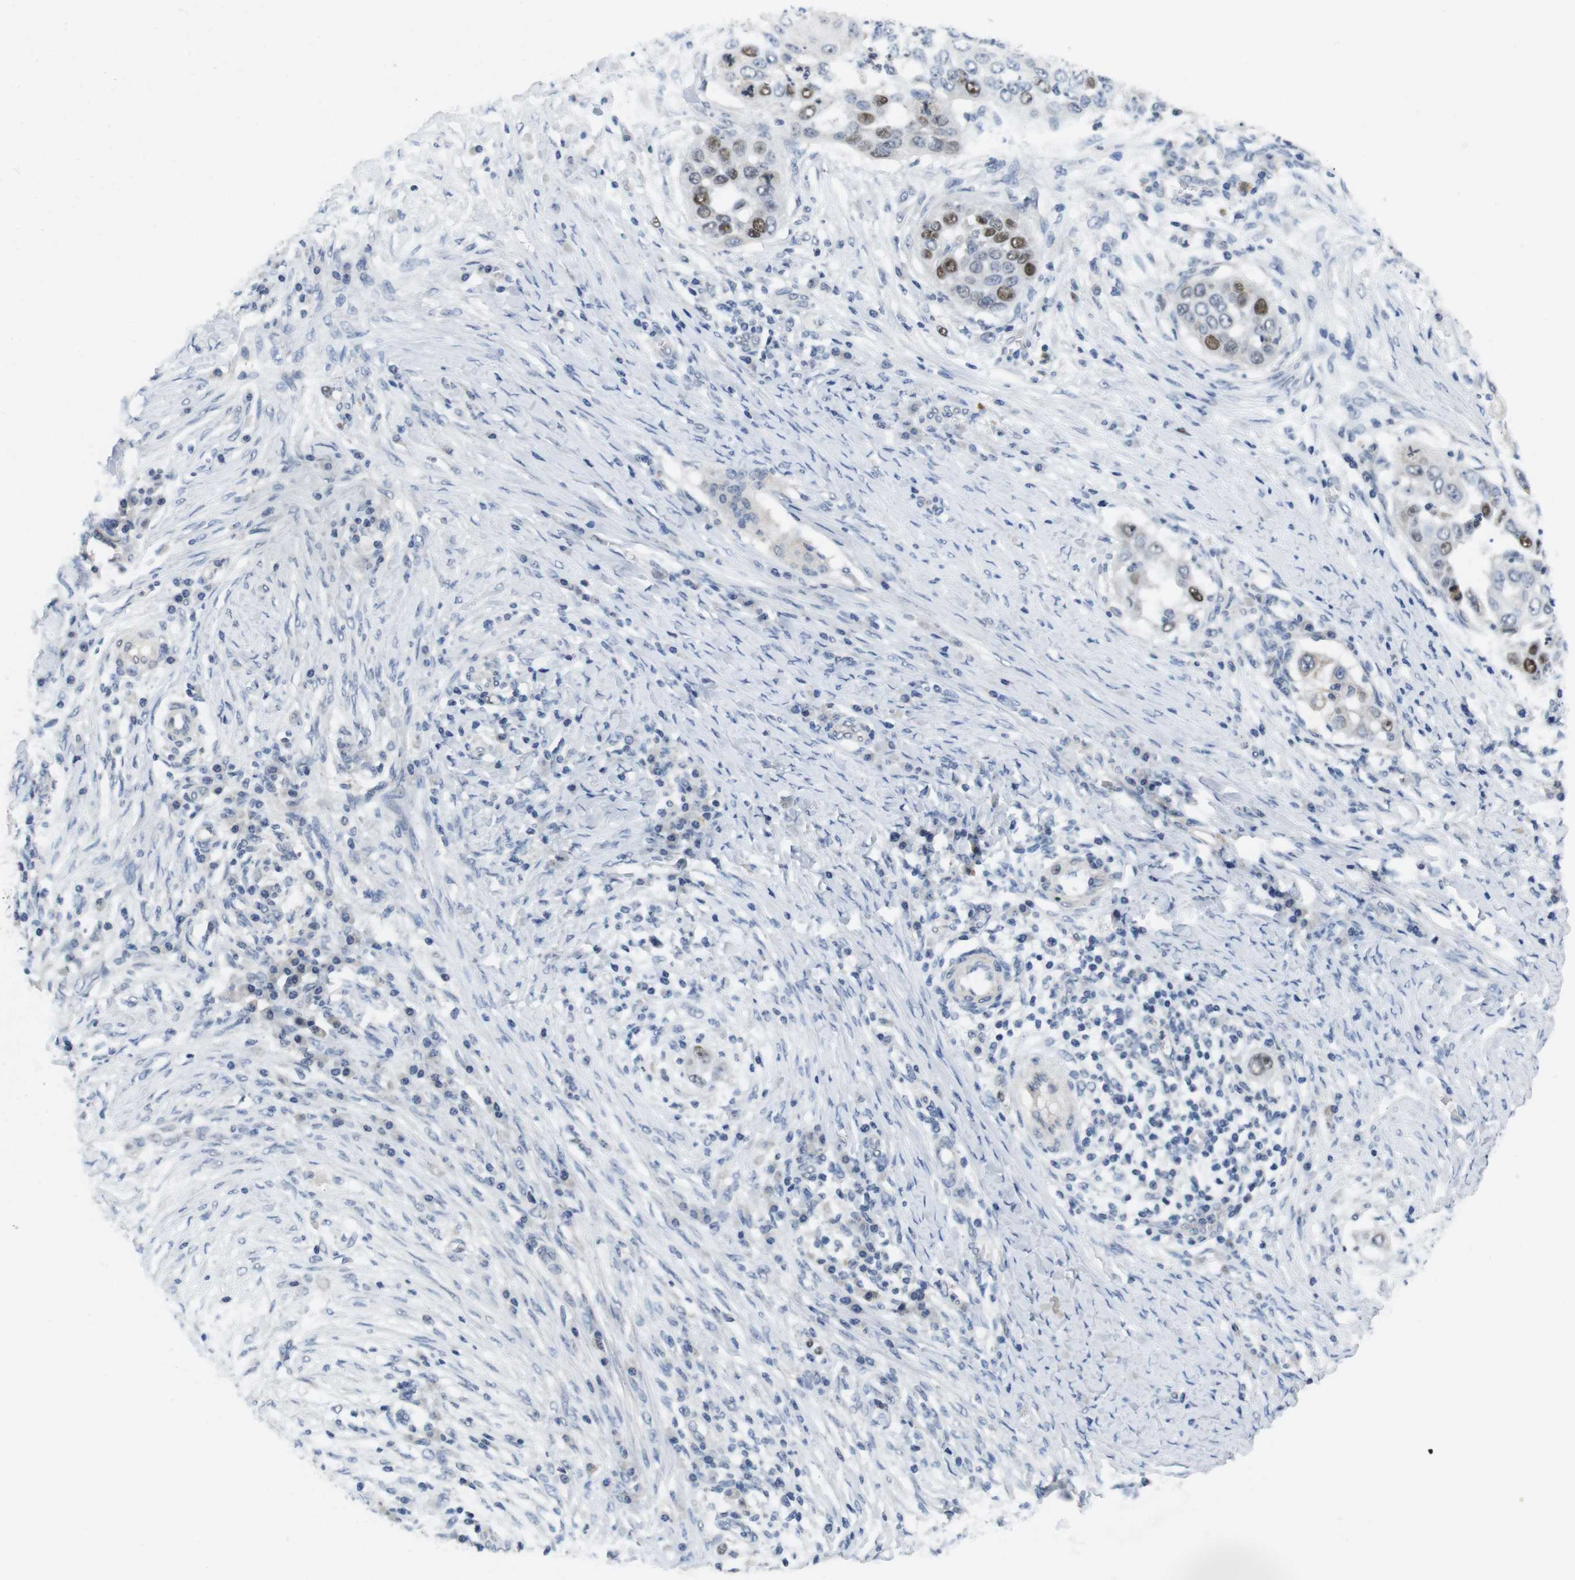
{"staining": {"intensity": "moderate", "quantity": "25%-75%", "location": "nuclear"}, "tissue": "skin cancer", "cell_type": "Tumor cells", "image_type": "cancer", "snomed": [{"axis": "morphology", "description": "Squamous cell carcinoma, NOS"}, {"axis": "topography", "description": "Skin"}], "caption": "Protein staining exhibits moderate nuclear staining in approximately 25%-75% of tumor cells in skin cancer (squamous cell carcinoma).", "gene": "SKP2", "patient": {"sex": "female", "age": 44}}